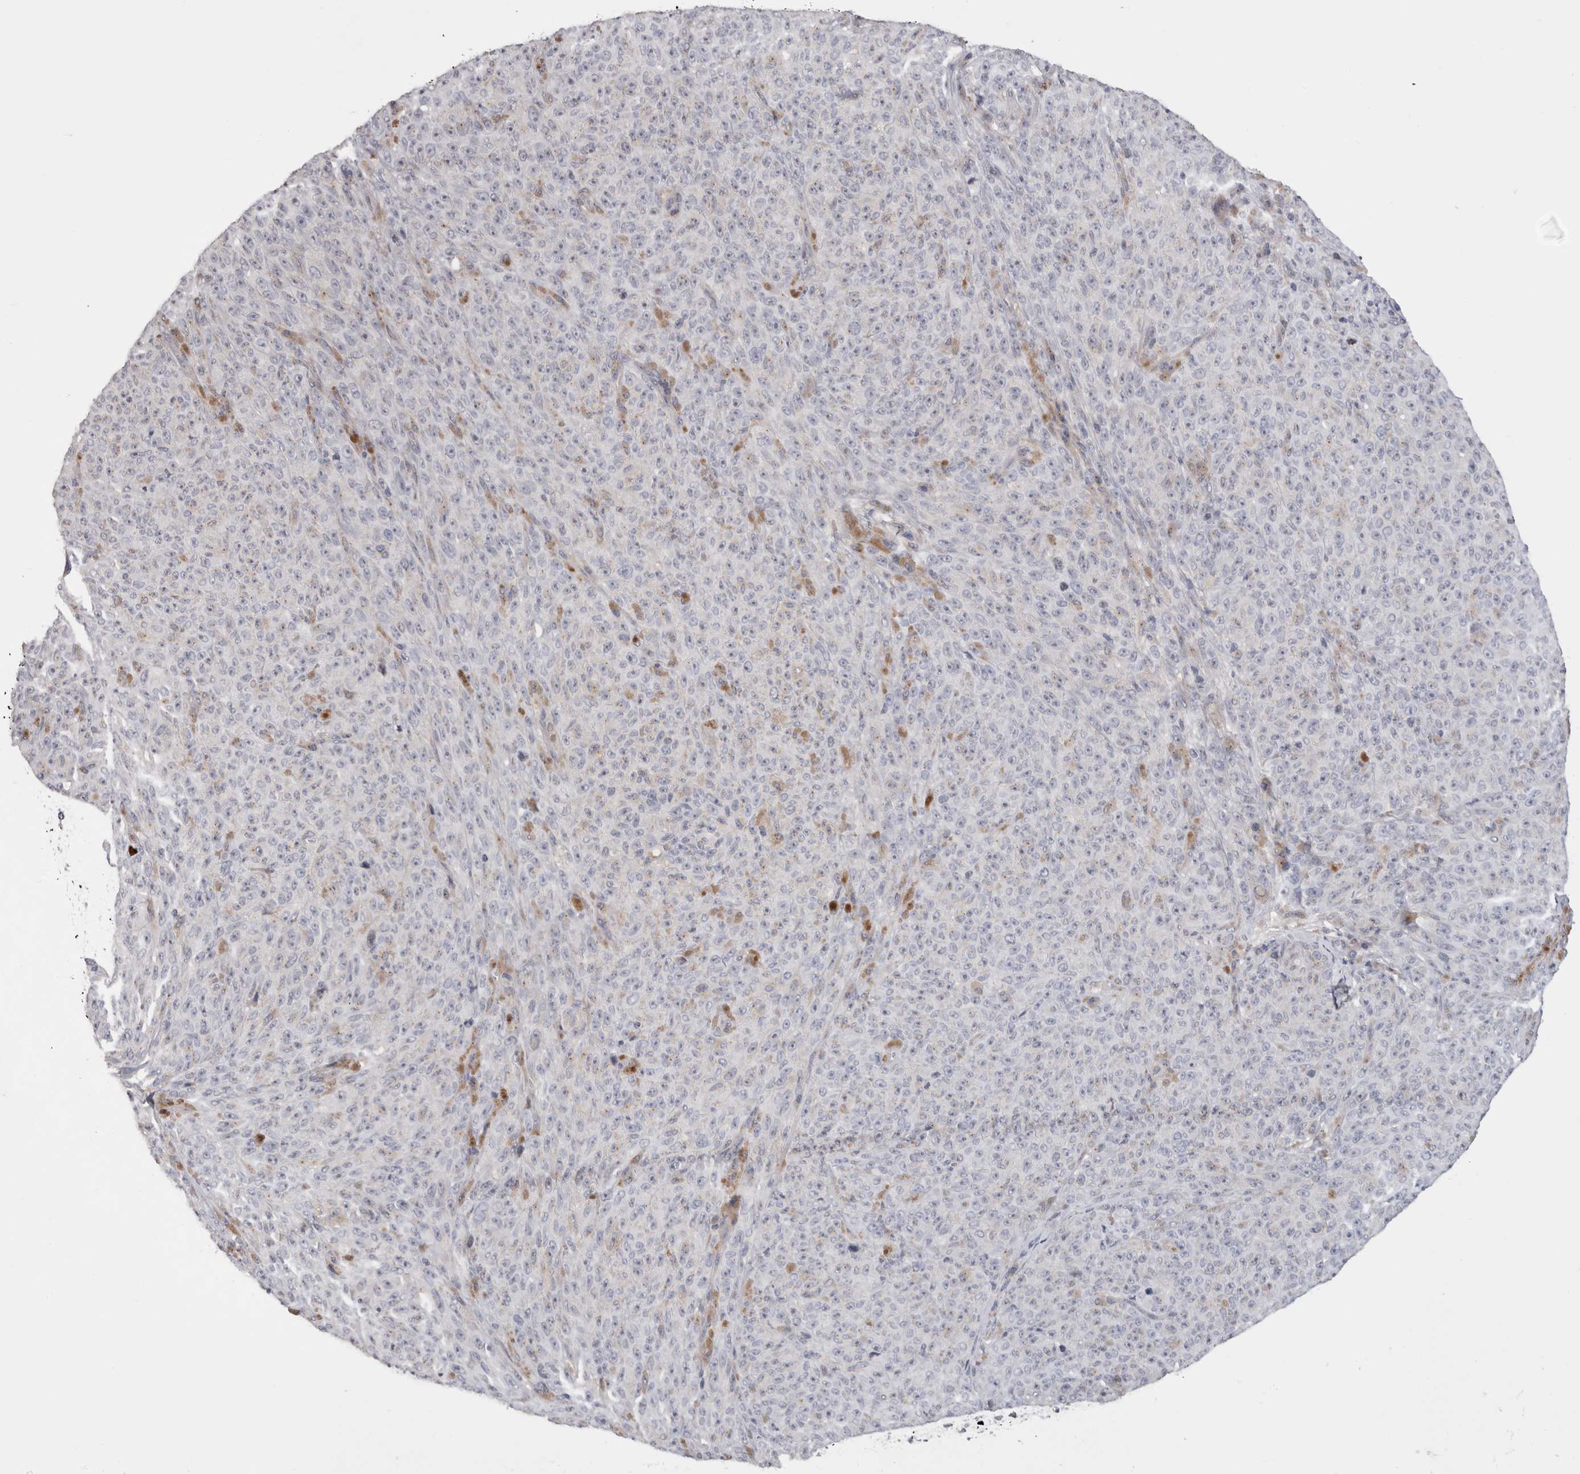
{"staining": {"intensity": "negative", "quantity": "none", "location": "none"}, "tissue": "melanoma", "cell_type": "Tumor cells", "image_type": "cancer", "snomed": [{"axis": "morphology", "description": "Malignant melanoma, NOS"}, {"axis": "topography", "description": "Skin"}], "caption": "Malignant melanoma was stained to show a protein in brown. There is no significant expression in tumor cells. Nuclei are stained in blue.", "gene": "DCTN6", "patient": {"sex": "female", "age": 82}}